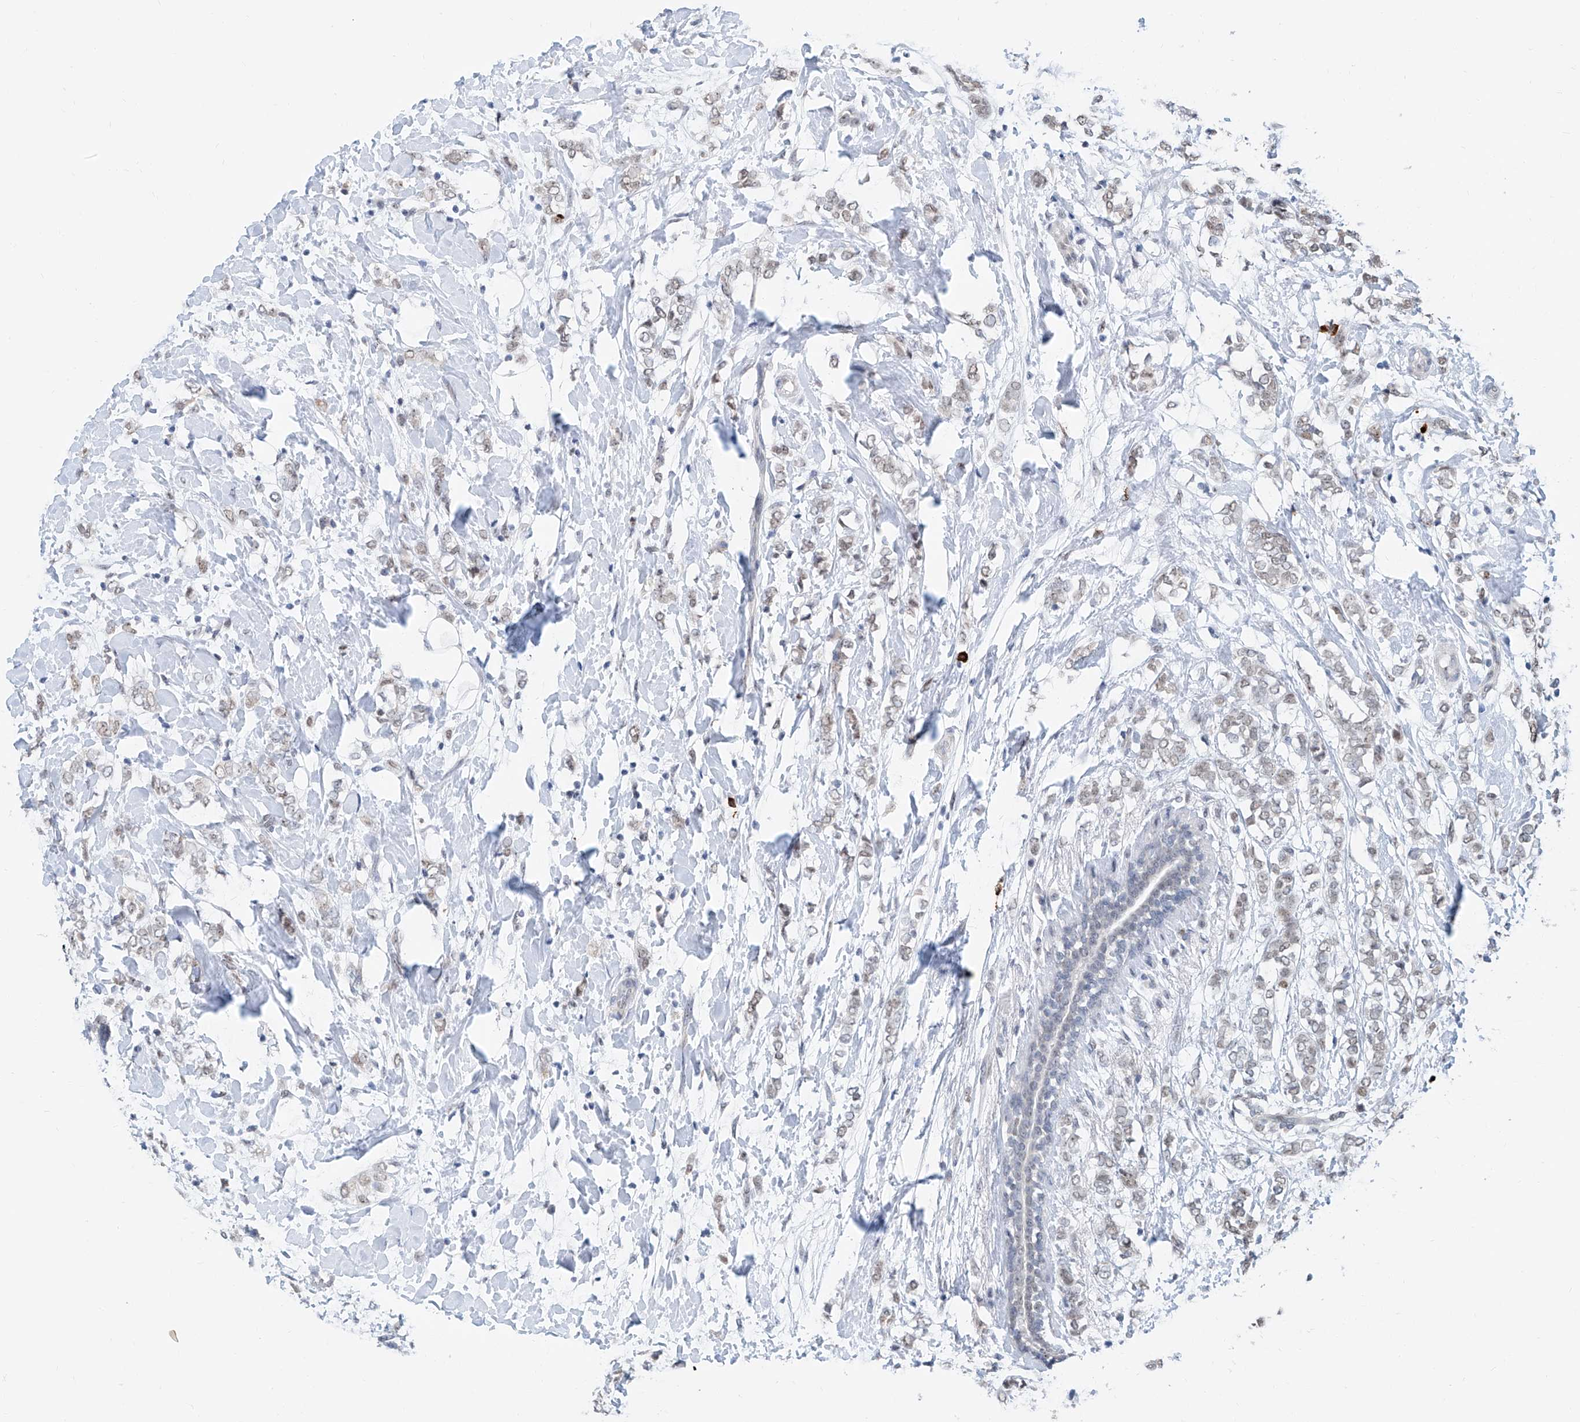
{"staining": {"intensity": "weak", "quantity": ">75%", "location": "cytoplasmic/membranous,nuclear"}, "tissue": "breast cancer", "cell_type": "Tumor cells", "image_type": "cancer", "snomed": [{"axis": "morphology", "description": "Normal tissue, NOS"}, {"axis": "morphology", "description": "Lobular carcinoma"}, {"axis": "topography", "description": "Breast"}], "caption": "A brown stain shows weak cytoplasmic/membranous and nuclear staining of a protein in human breast cancer tumor cells.", "gene": "SDE2", "patient": {"sex": "female", "age": 47}}